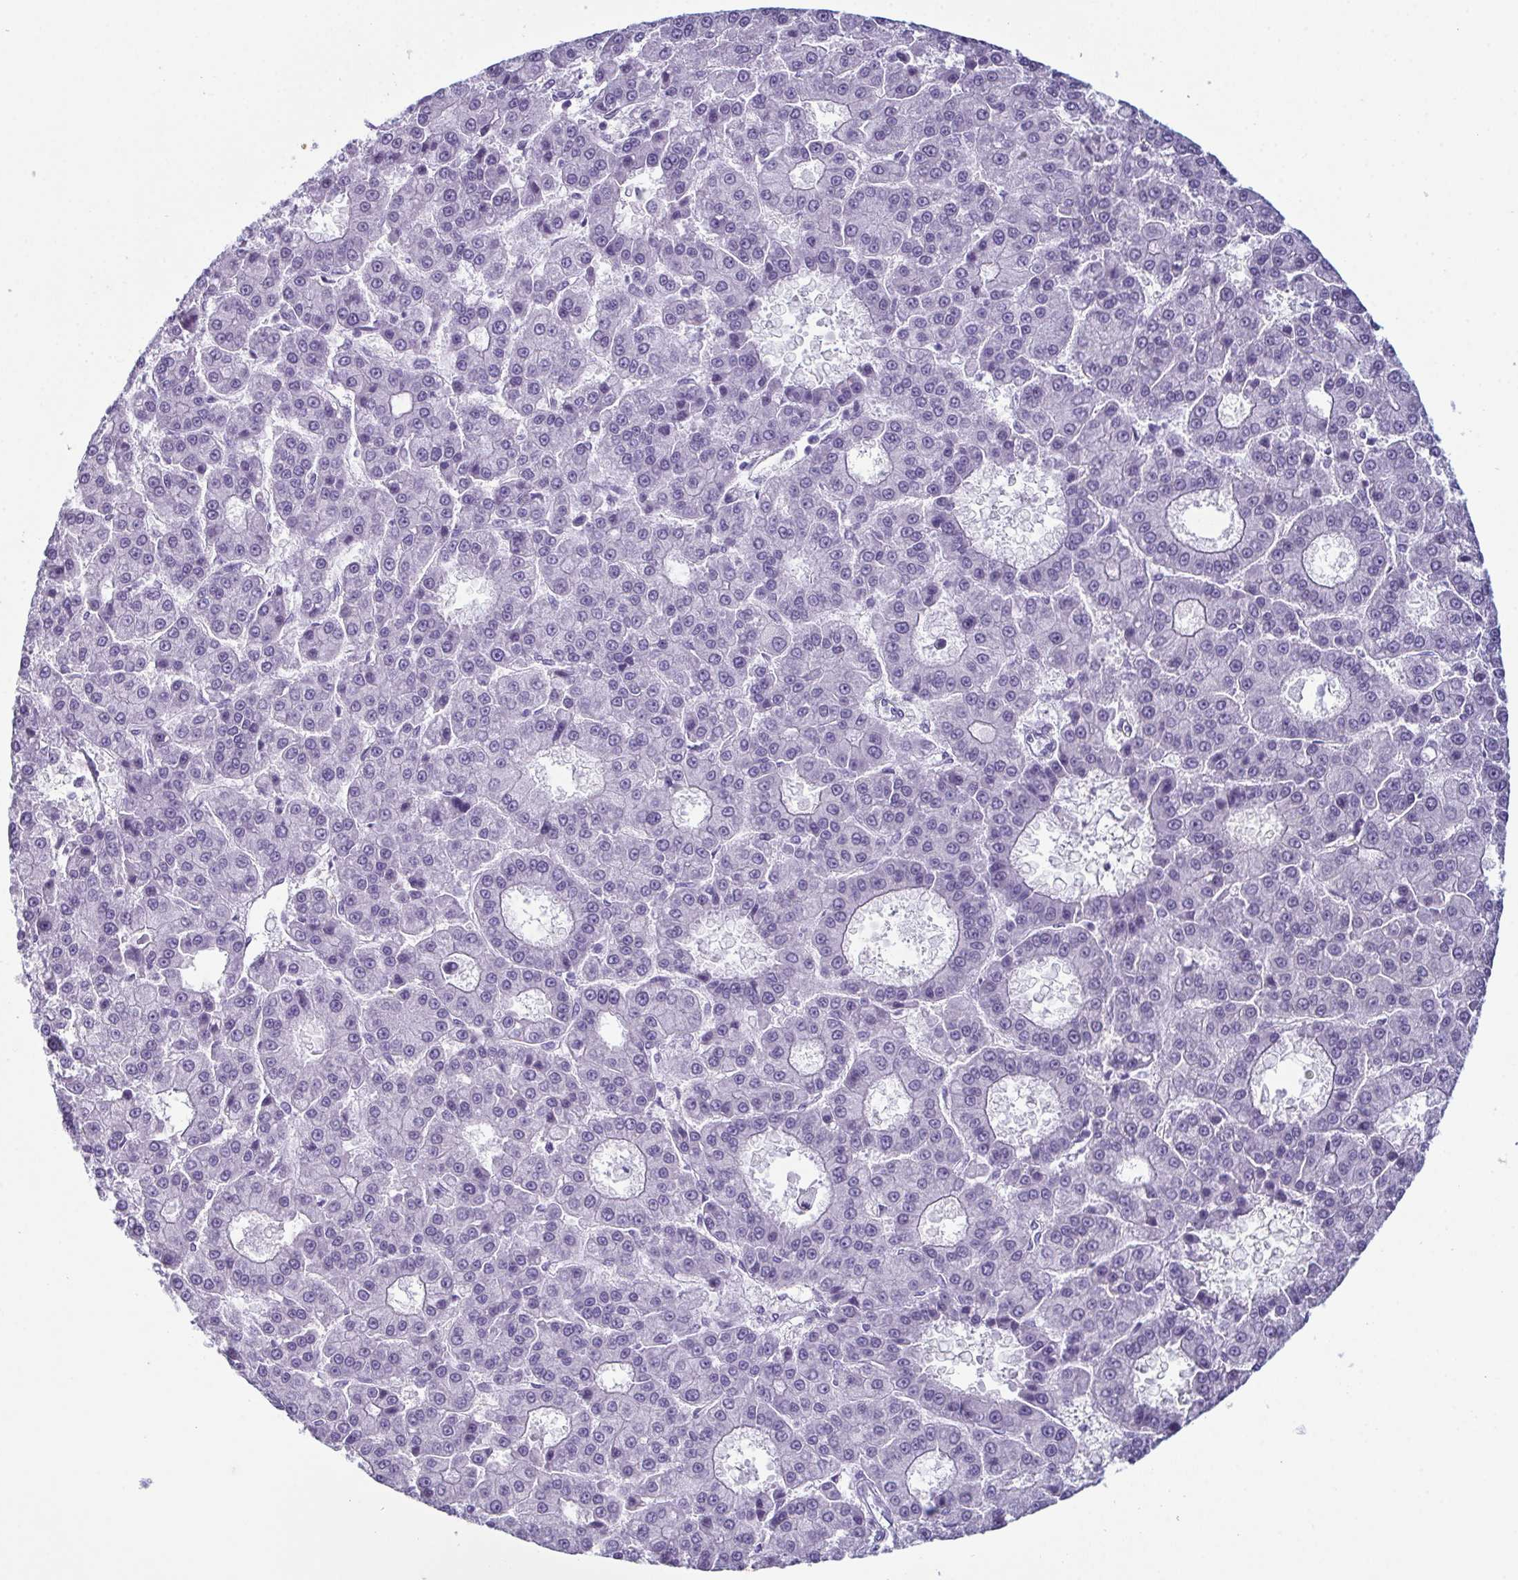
{"staining": {"intensity": "negative", "quantity": "none", "location": "none"}, "tissue": "liver cancer", "cell_type": "Tumor cells", "image_type": "cancer", "snomed": [{"axis": "morphology", "description": "Carcinoma, Hepatocellular, NOS"}, {"axis": "topography", "description": "Liver"}], "caption": "This is an immunohistochemistry (IHC) micrograph of human liver hepatocellular carcinoma. There is no expression in tumor cells.", "gene": "RBM7", "patient": {"sex": "male", "age": 70}}